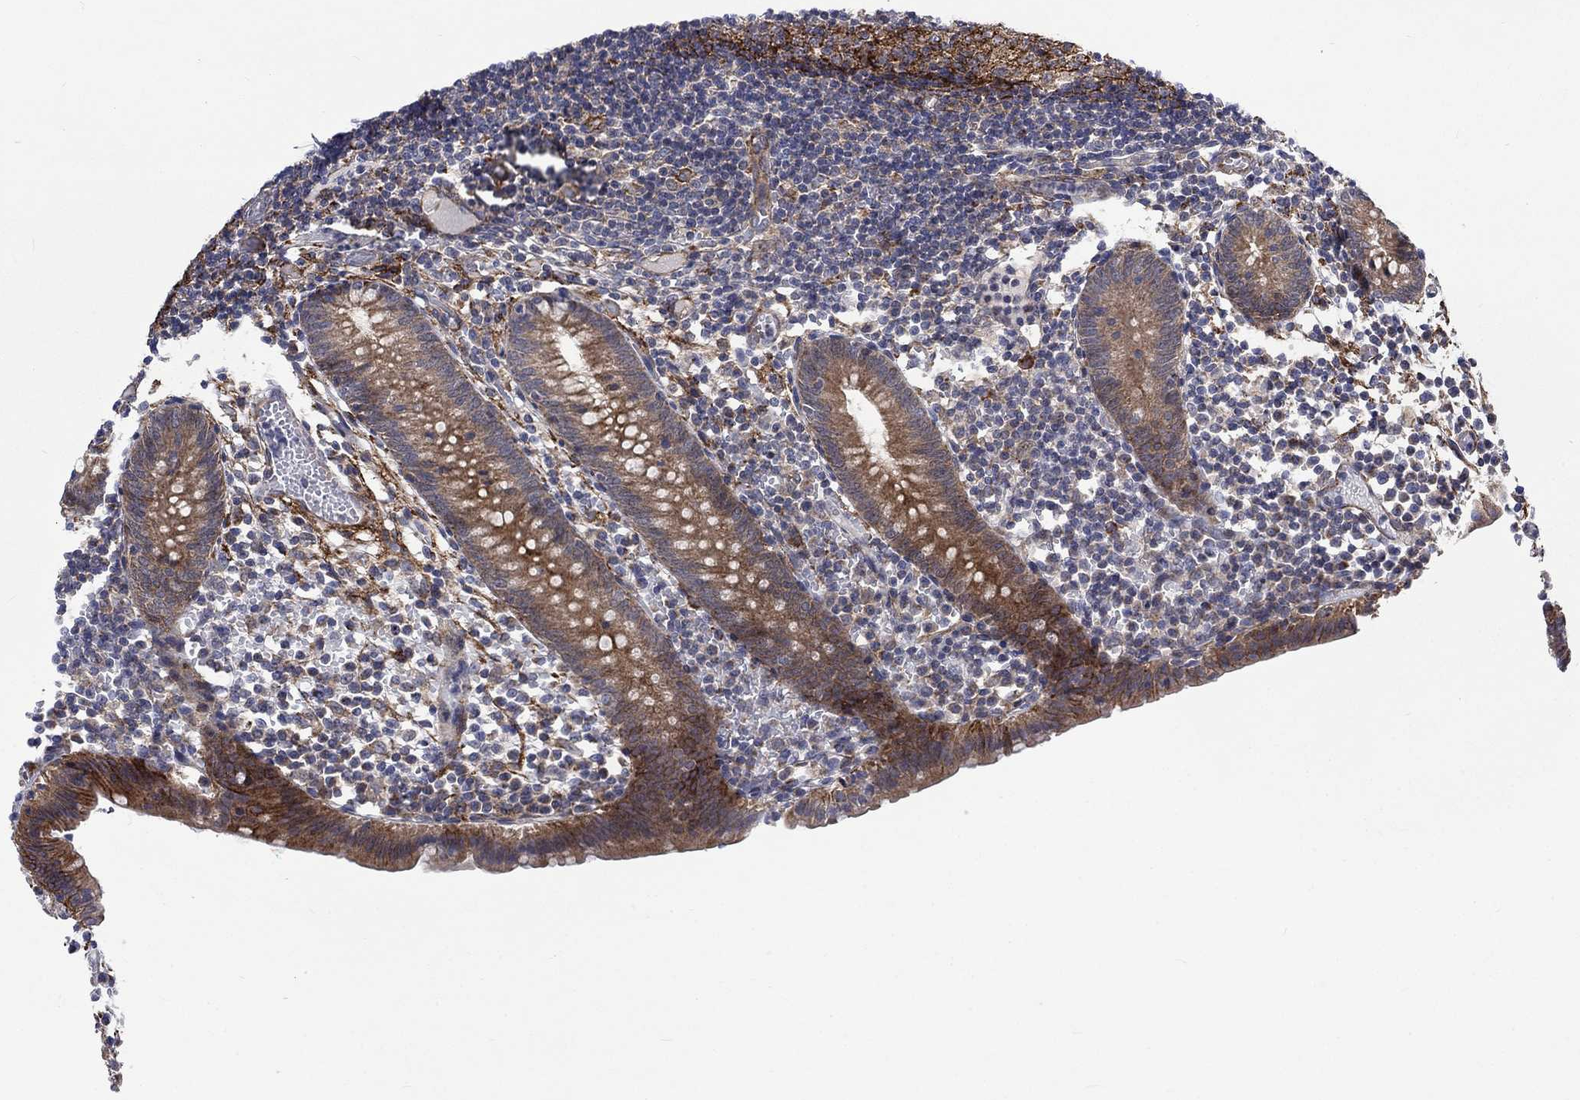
{"staining": {"intensity": "strong", "quantity": ">75%", "location": "cytoplasmic/membranous"}, "tissue": "appendix", "cell_type": "Glandular cells", "image_type": "normal", "snomed": [{"axis": "morphology", "description": "Normal tissue, NOS"}, {"axis": "topography", "description": "Appendix"}], "caption": "Unremarkable appendix displays strong cytoplasmic/membranous staining in about >75% of glandular cells, visualized by immunohistochemistry. Nuclei are stained in blue.", "gene": "SLC35F2", "patient": {"sex": "female", "age": 40}}